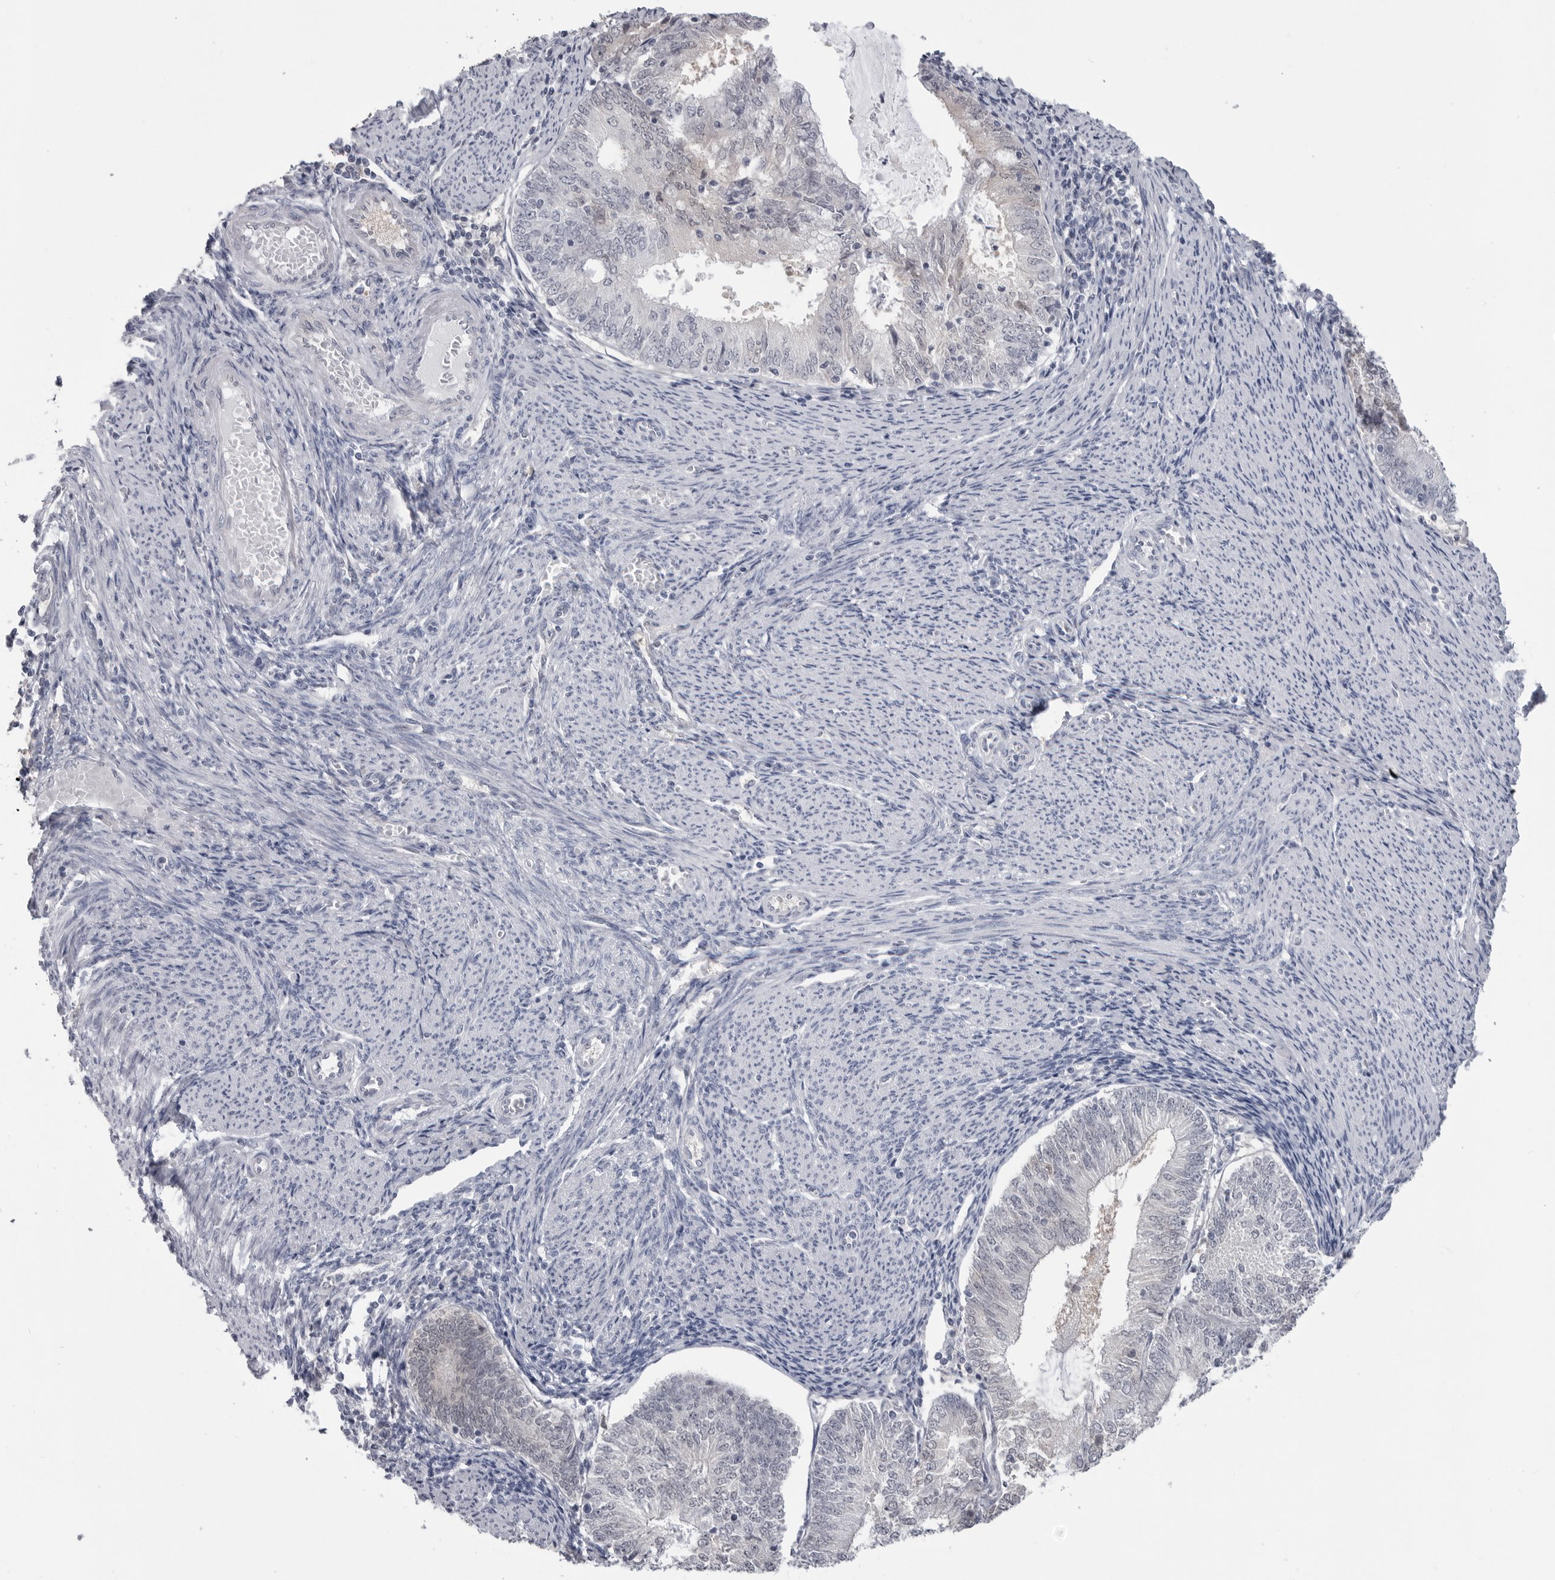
{"staining": {"intensity": "negative", "quantity": "none", "location": "none"}, "tissue": "endometrial cancer", "cell_type": "Tumor cells", "image_type": "cancer", "snomed": [{"axis": "morphology", "description": "Adenocarcinoma, NOS"}, {"axis": "topography", "description": "Endometrium"}], "caption": "Human endometrial cancer stained for a protein using immunohistochemistry (IHC) shows no expression in tumor cells.", "gene": "PNPO", "patient": {"sex": "female", "age": 57}}